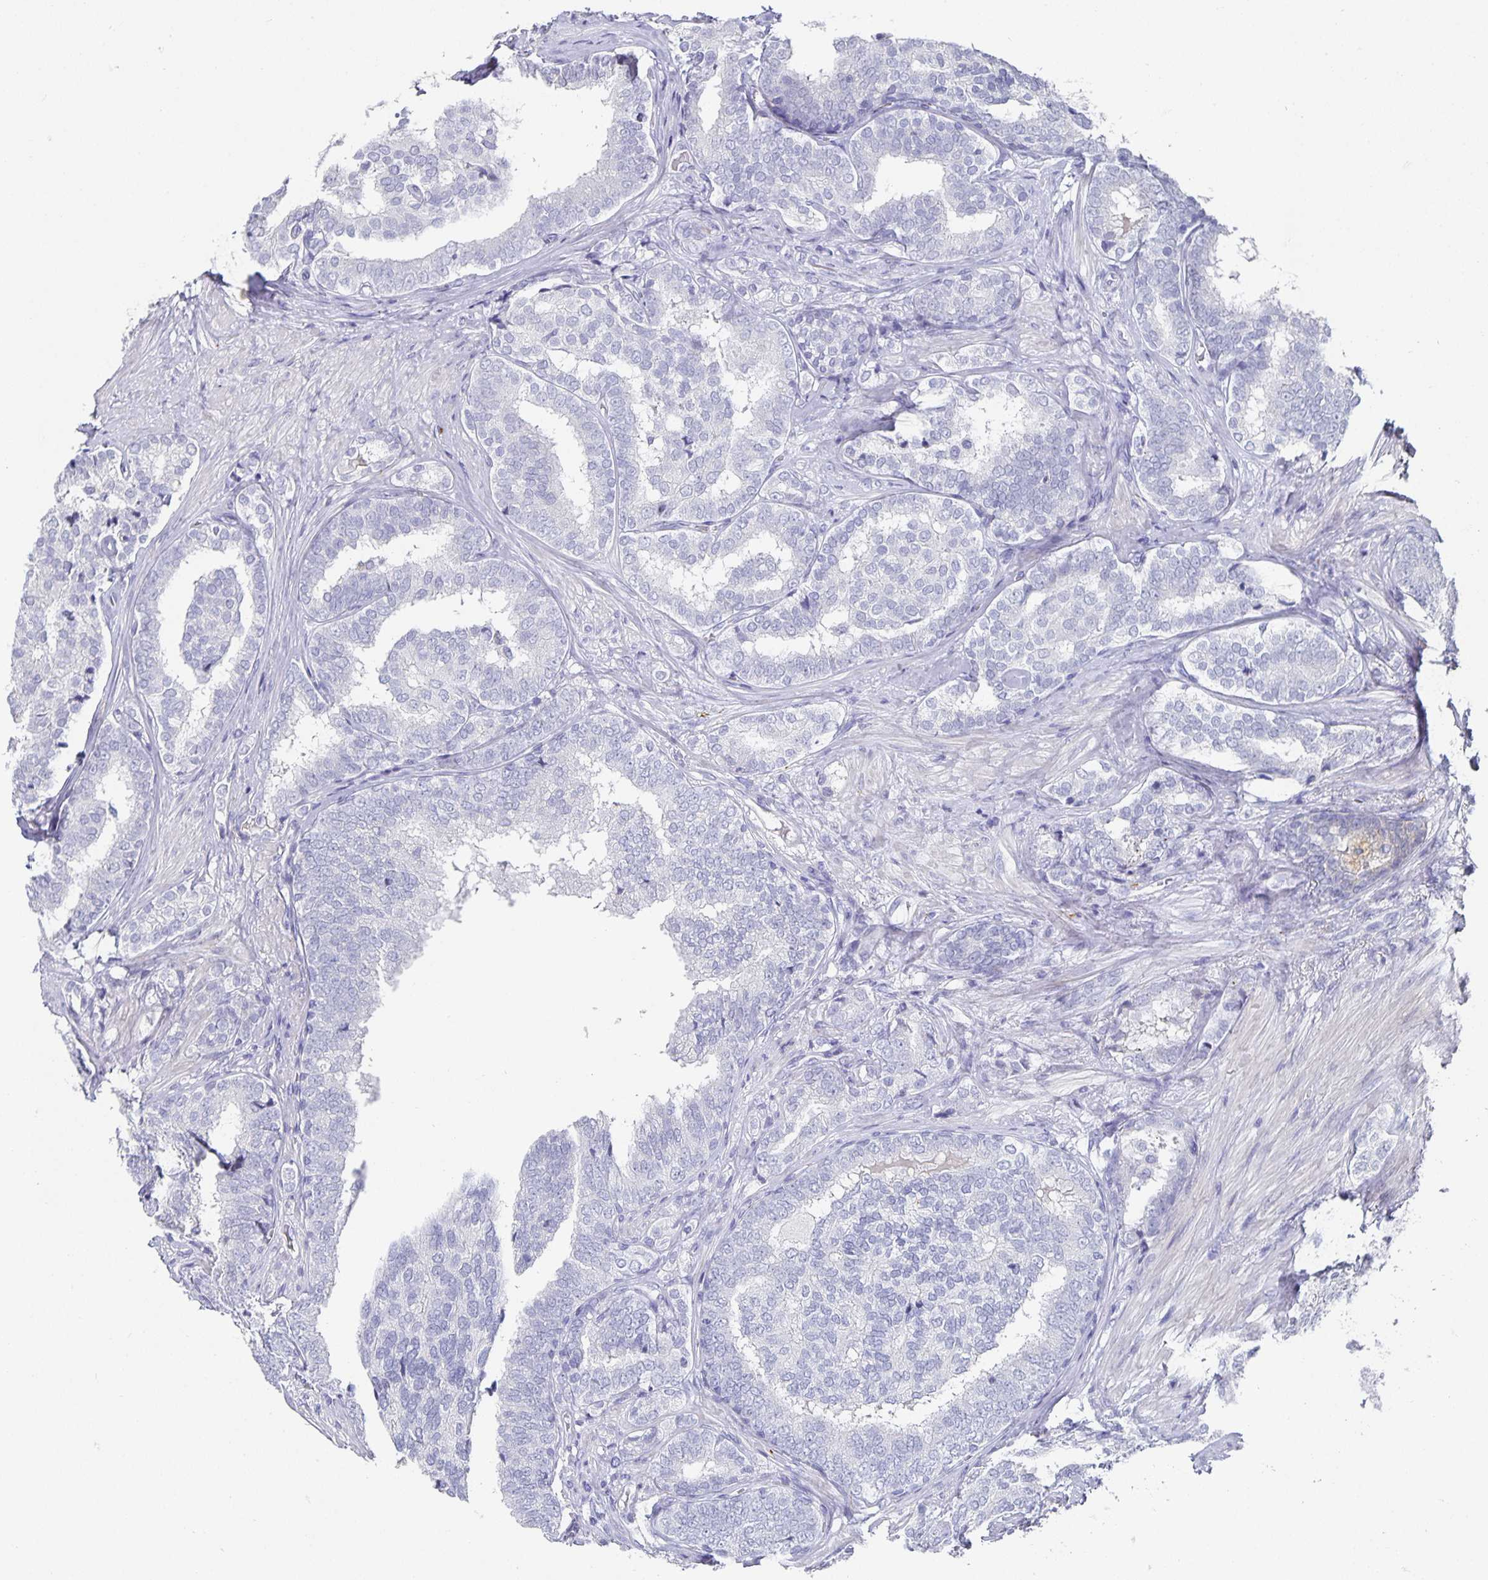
{"staining": {"intensity": "negative", "quantity": "none", "location": "none"}, "tissue": "prostate cancer", "cell_type": "Tumor cells", "image_type": "cancer", "snomed": [{"axis": "morphology", "description": "Adenocarcinoma, High grade"}, {"axis": "topography", "description": "Prostate"}], "caption": "The image exhibits no staining of tumor cells in prostate cancer (adenocarcinoma (high-grade)).", "gene": "CHGA", "patient": {"sex": "male", "age": 72}}